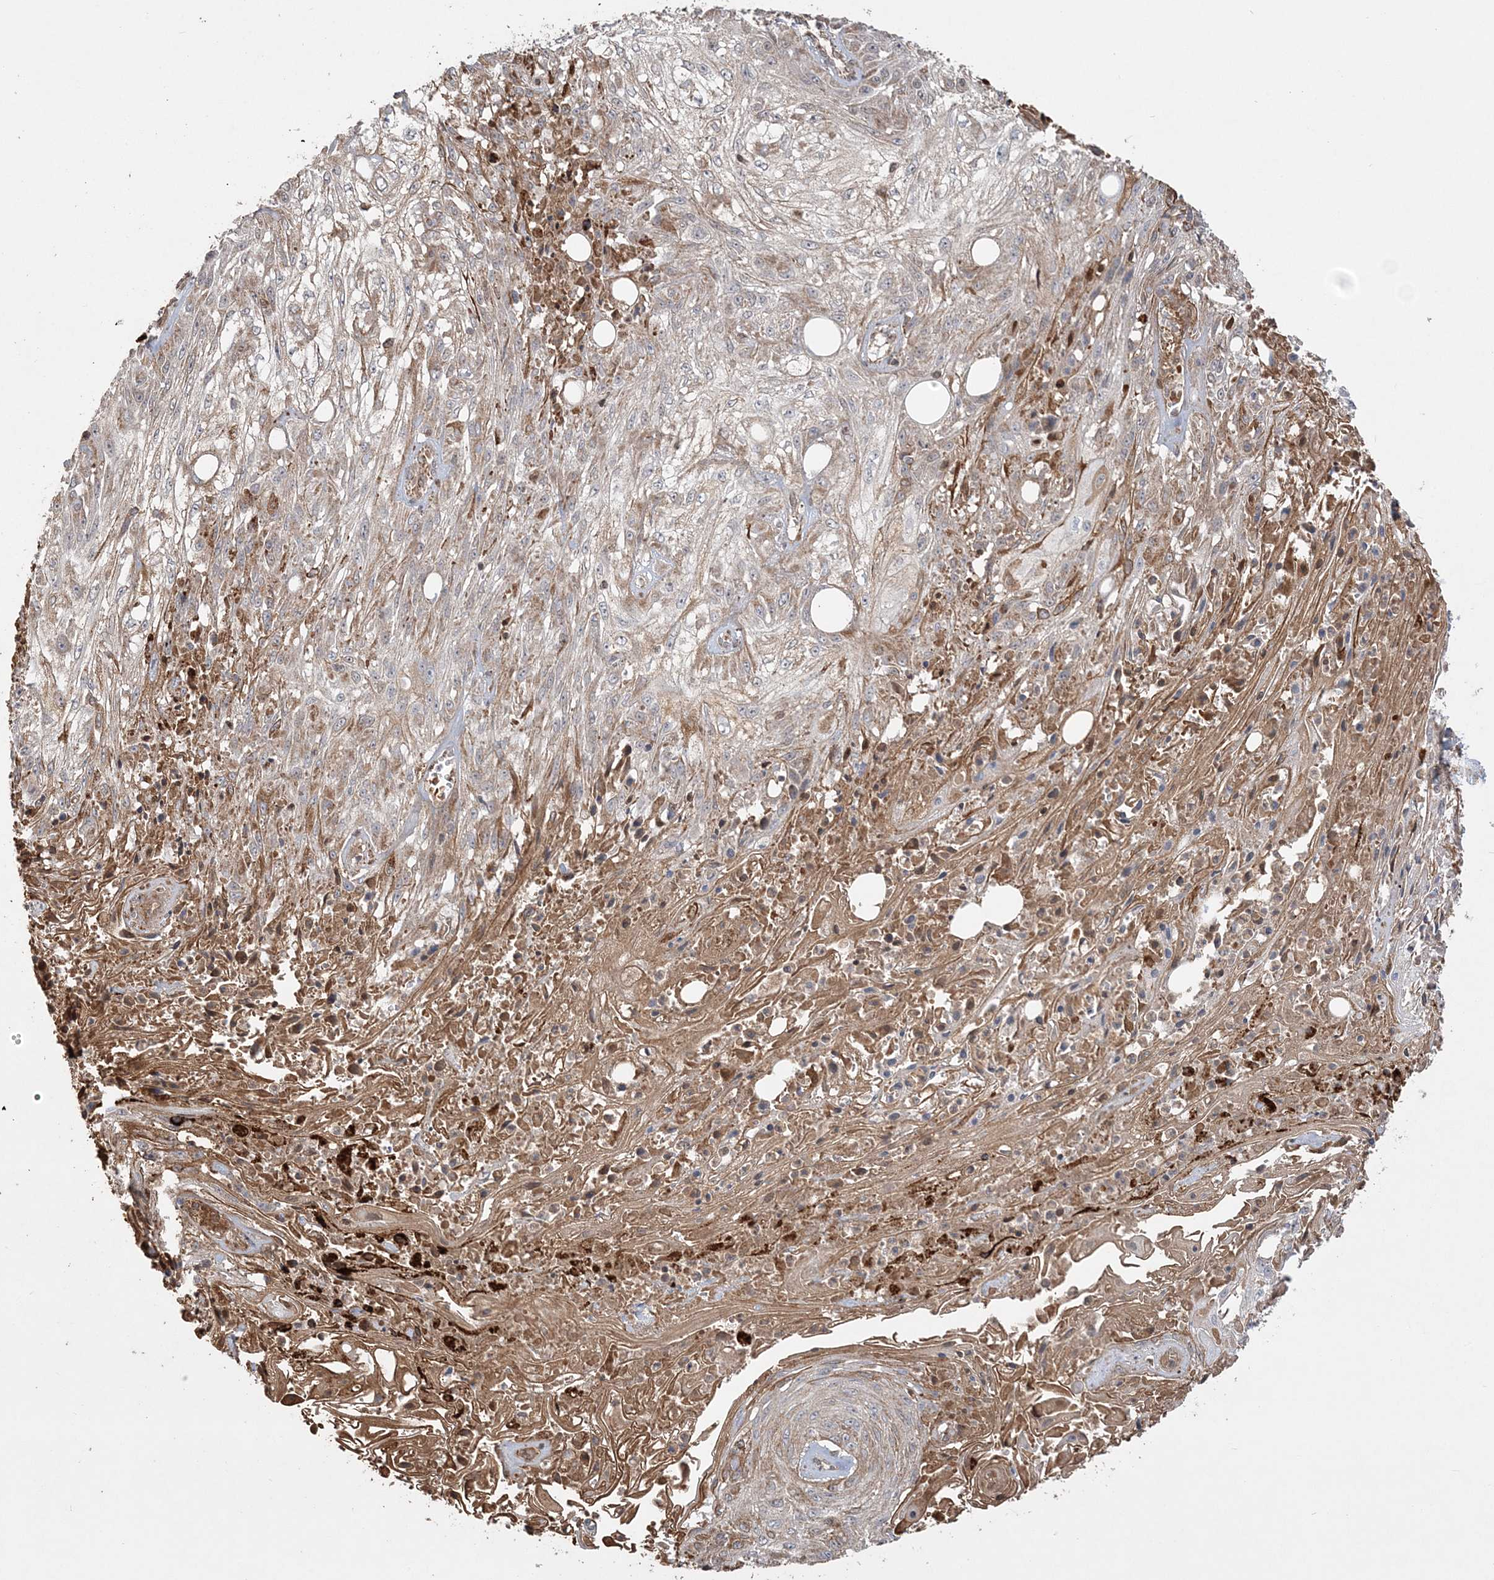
{"staining": {"intensity": "weak", "quantity": "<25%", "location": "cytoplasmic/membranous"}, "tissue": "skin cancer", "cell_type": "Tumor cells", "image_type": "cancer", "snomed": [{"axis": "morphology", "description": "Squamous cell carcinoma, NOS"}, {"axis": "morphology", "description": "Squamous cell carcinoma, metastatic, NOS"}, {"axis": "topography", "description": "Skin"}, {"axis": "topography", "description": "Lymph node"}], "caption": "Immunohistochemistry (IHC) photomicrograph of neoplastic tissue: metastatic squamous cell carcinoma (skin) stained with DAB displays no significant protein expression in tumor cells.", "gene": "SCLT1", "patient": {"sex": "male", "age": 75}}